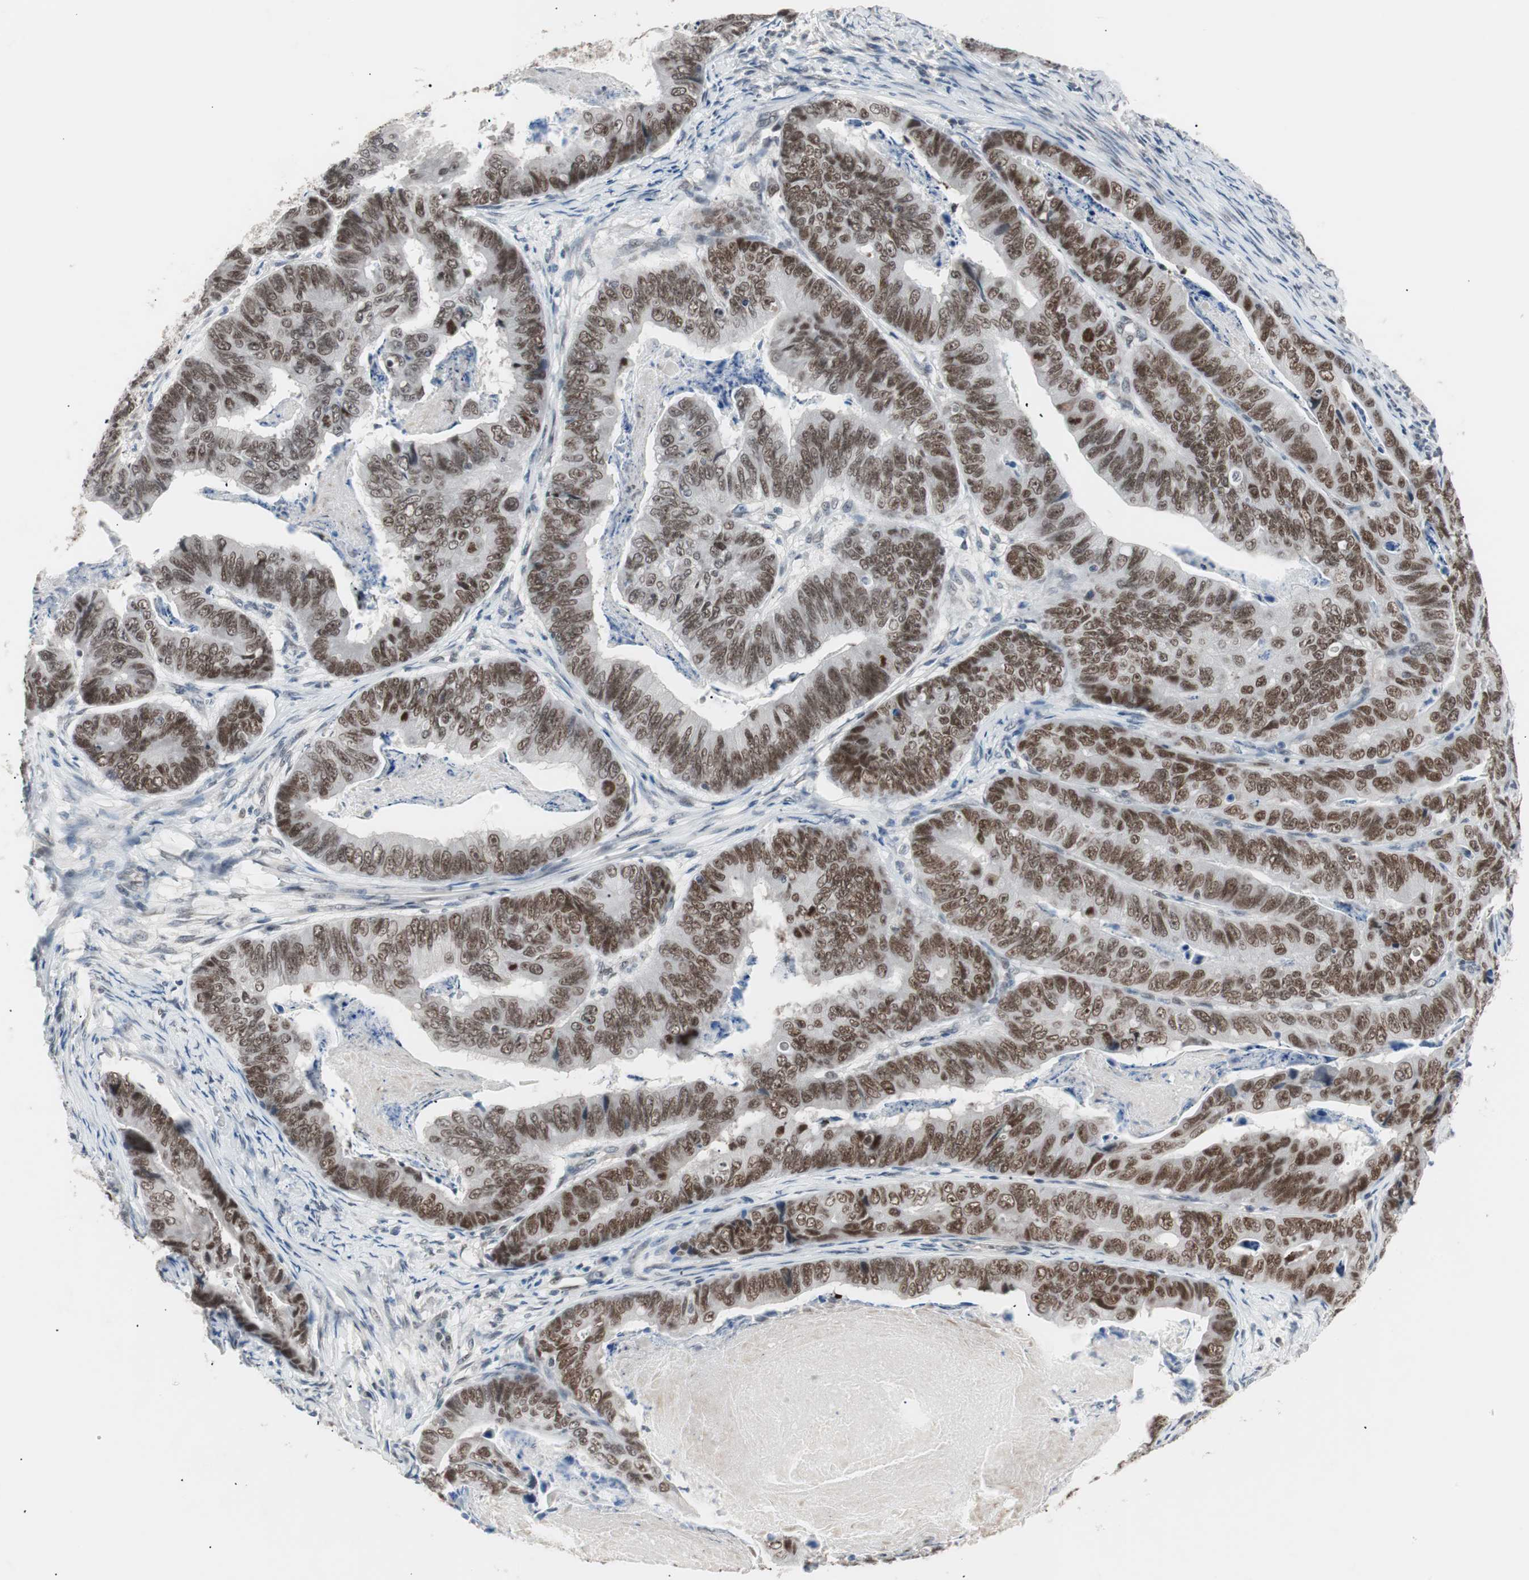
{"staining": {"intensity": "strong", "quantity": ">75%", "location": "nuclear"}, "tissue": "stomach cancer", "cell_type": "Tumor cells", "image_type": "cancer", "snomed": [{"axis": "morphology", "description": "Adenocarcinoma, NOS"}, {"axis": "topography", "description": "Stomach, lower"}], "caption": "The image displays a brown stain indicating the presence of a protein in the nuclear of tumor cells in stomach adenocarcinoma.", "gene": "LIG3", "patient": {"sex": "male", "age": 77}}